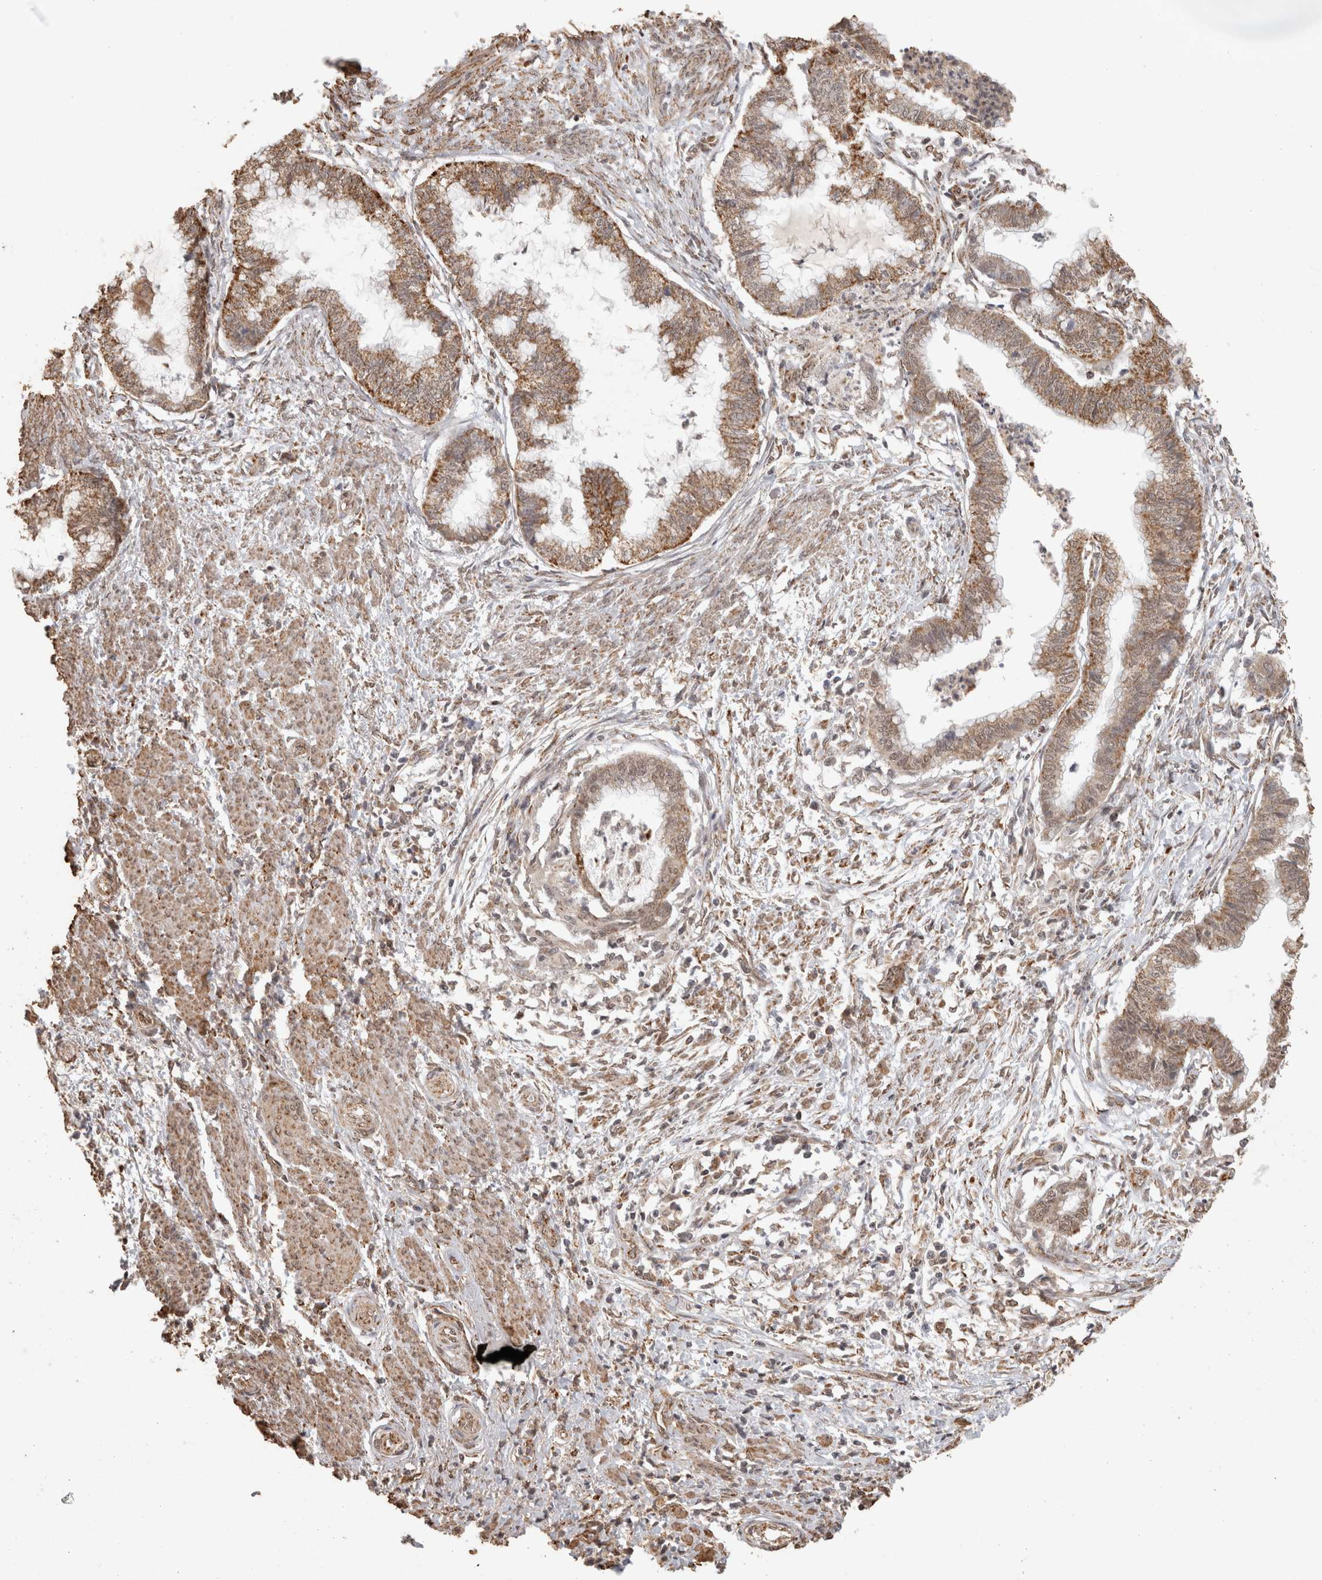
{"staining": {"intensity": "moderate", "quantity": ">75%", "location": "cytoplasmic/membranous"}, "tissue": "endometrial cancer", "cell_type": "Tumor cells", "image_type": "cancer", "snomed": [{"axis": "morphology", "description": "Necrosis, NOS"}, {"axis": "morphology", "description": "Adenocarcinoma, NOS"}, {"axis": "topography", "description": "Endometrium"}], "caption": "Tumor cells reveal medium levels of moderate cytoplasmic/membranous expression in about >75% of cells in human endometrial cancer (adenocarcinoma).", "gene": "BNIP3L", "patient": {"sex": "female", "age": 79}}